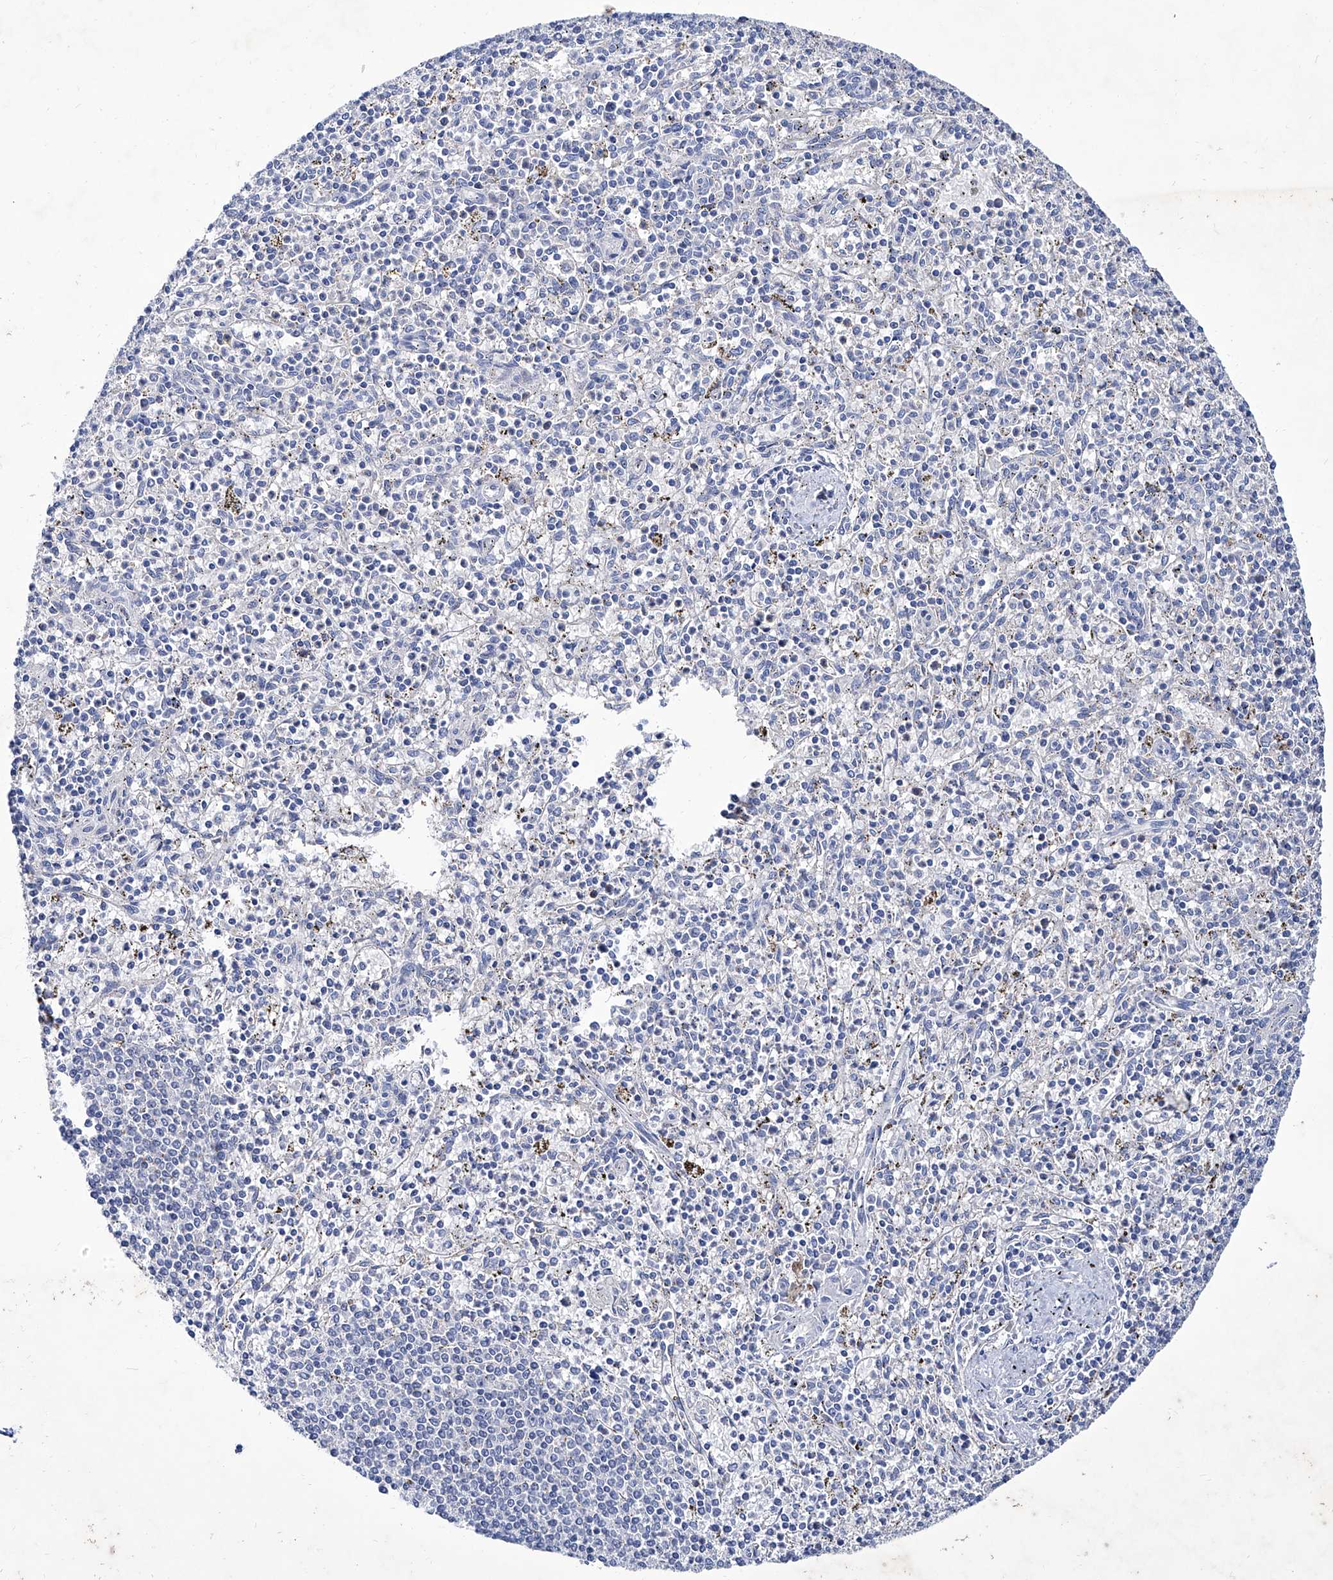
{"staining": {"intensity": "negative", "quantity": "none", "location": "none"}, "tissue": "spleen", "cell_type": "Cells in red pulp", "image_type": "normal", "snomed": [{"axis": "morphology", "description": "Normal tissue, NOS"}, {"axis": "topography", "description": "Spleen"}], "caption": "DAB immunohistochemical staining of normal spleen displays no significant expression in cells in red pulp.", "gene": "KLHL17", "patient": {"sex": "male", "age": 72}}